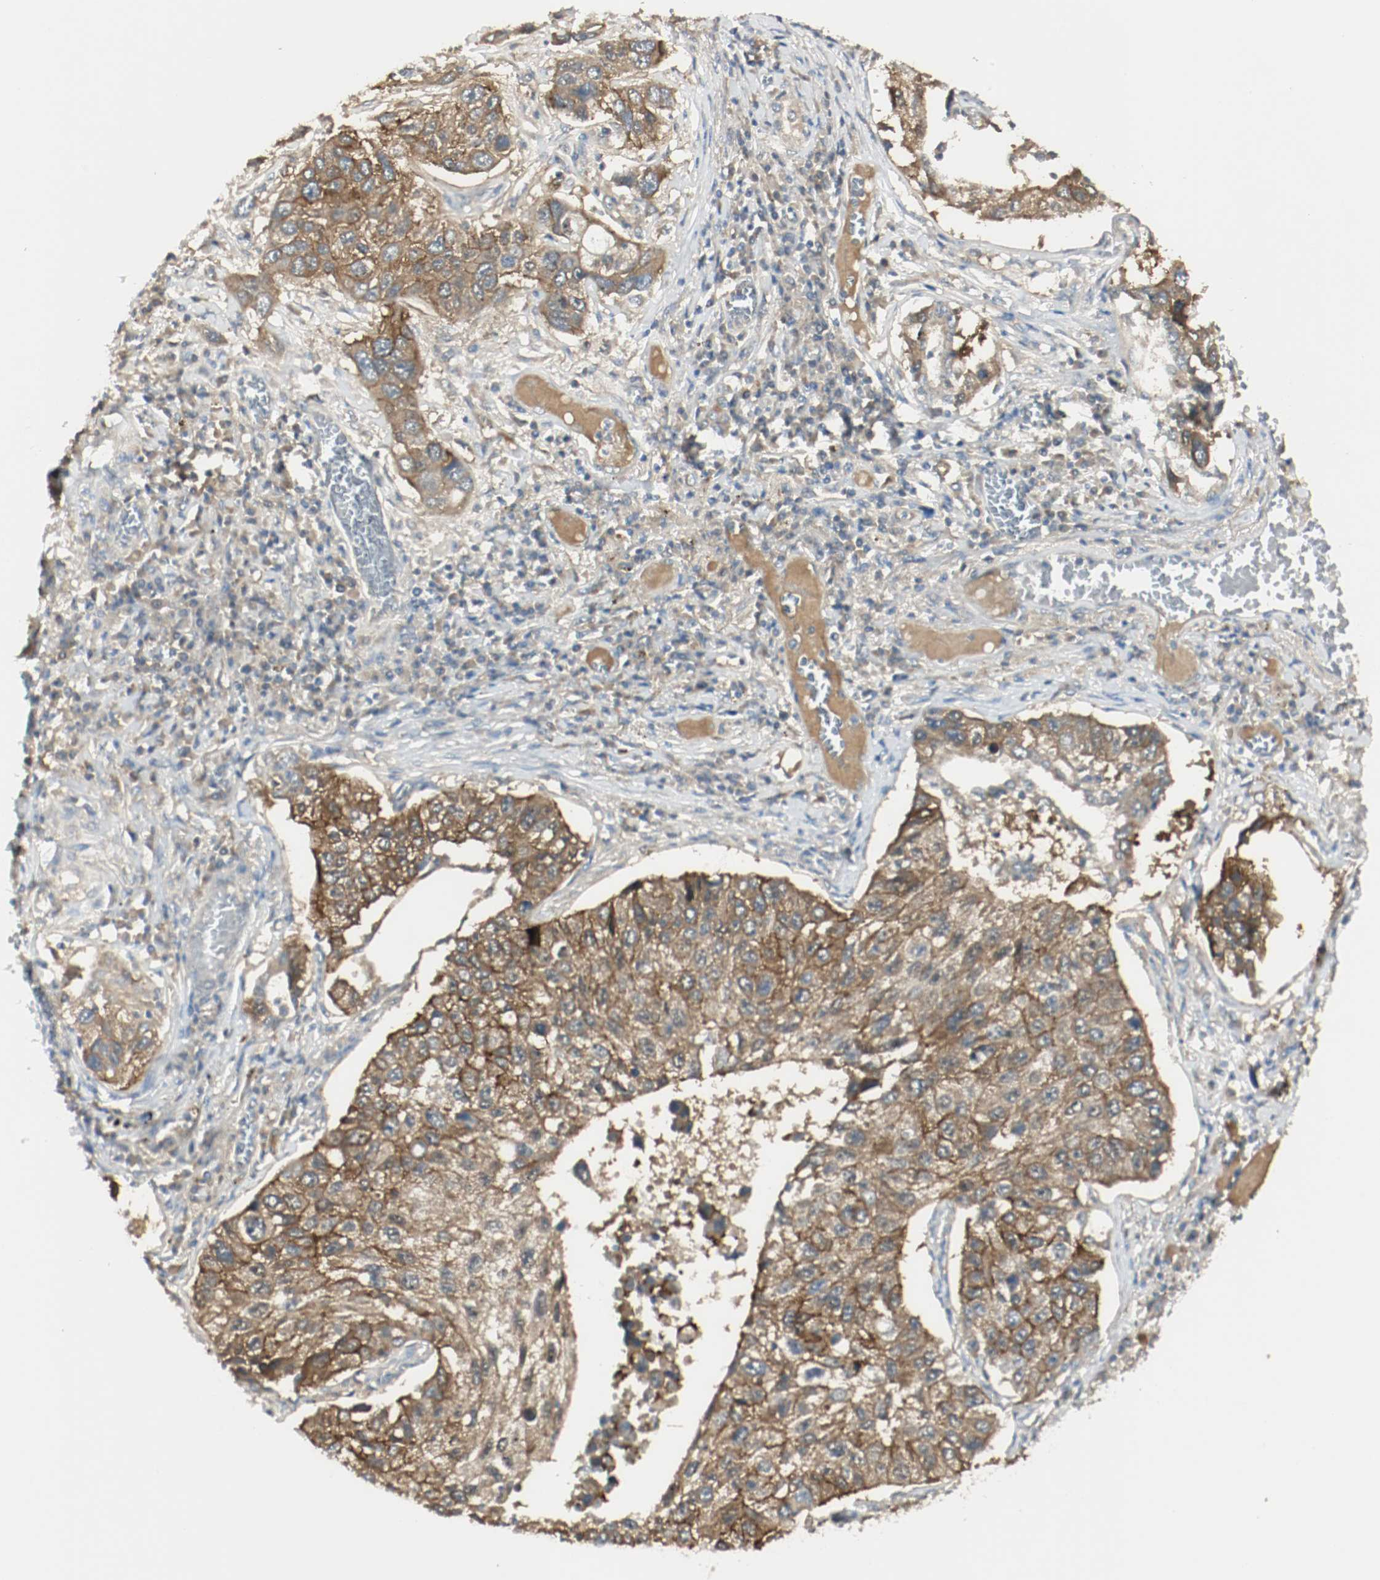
{"staining": {"intensity": "moderate", "quantity": ">75%", "location": "cytoplasmic/membranous"}, "tissue": "lung cancer", "cell_type": "Tumor cells", "image_type": "cancer", "snomed": [{"axis": "morphology", "description": "Squamous cell carcinoma, NOS"}, {"axis": "topography", "description": "Lung"}], "caption": "Lung cancer was stained to show a protein in brown. There is medium levels of moderate cytoplasmic/membranous staining in about >75% of tumor cells.", "gene": "MELTF", "patient": {"sex": "male", "age": 71}}